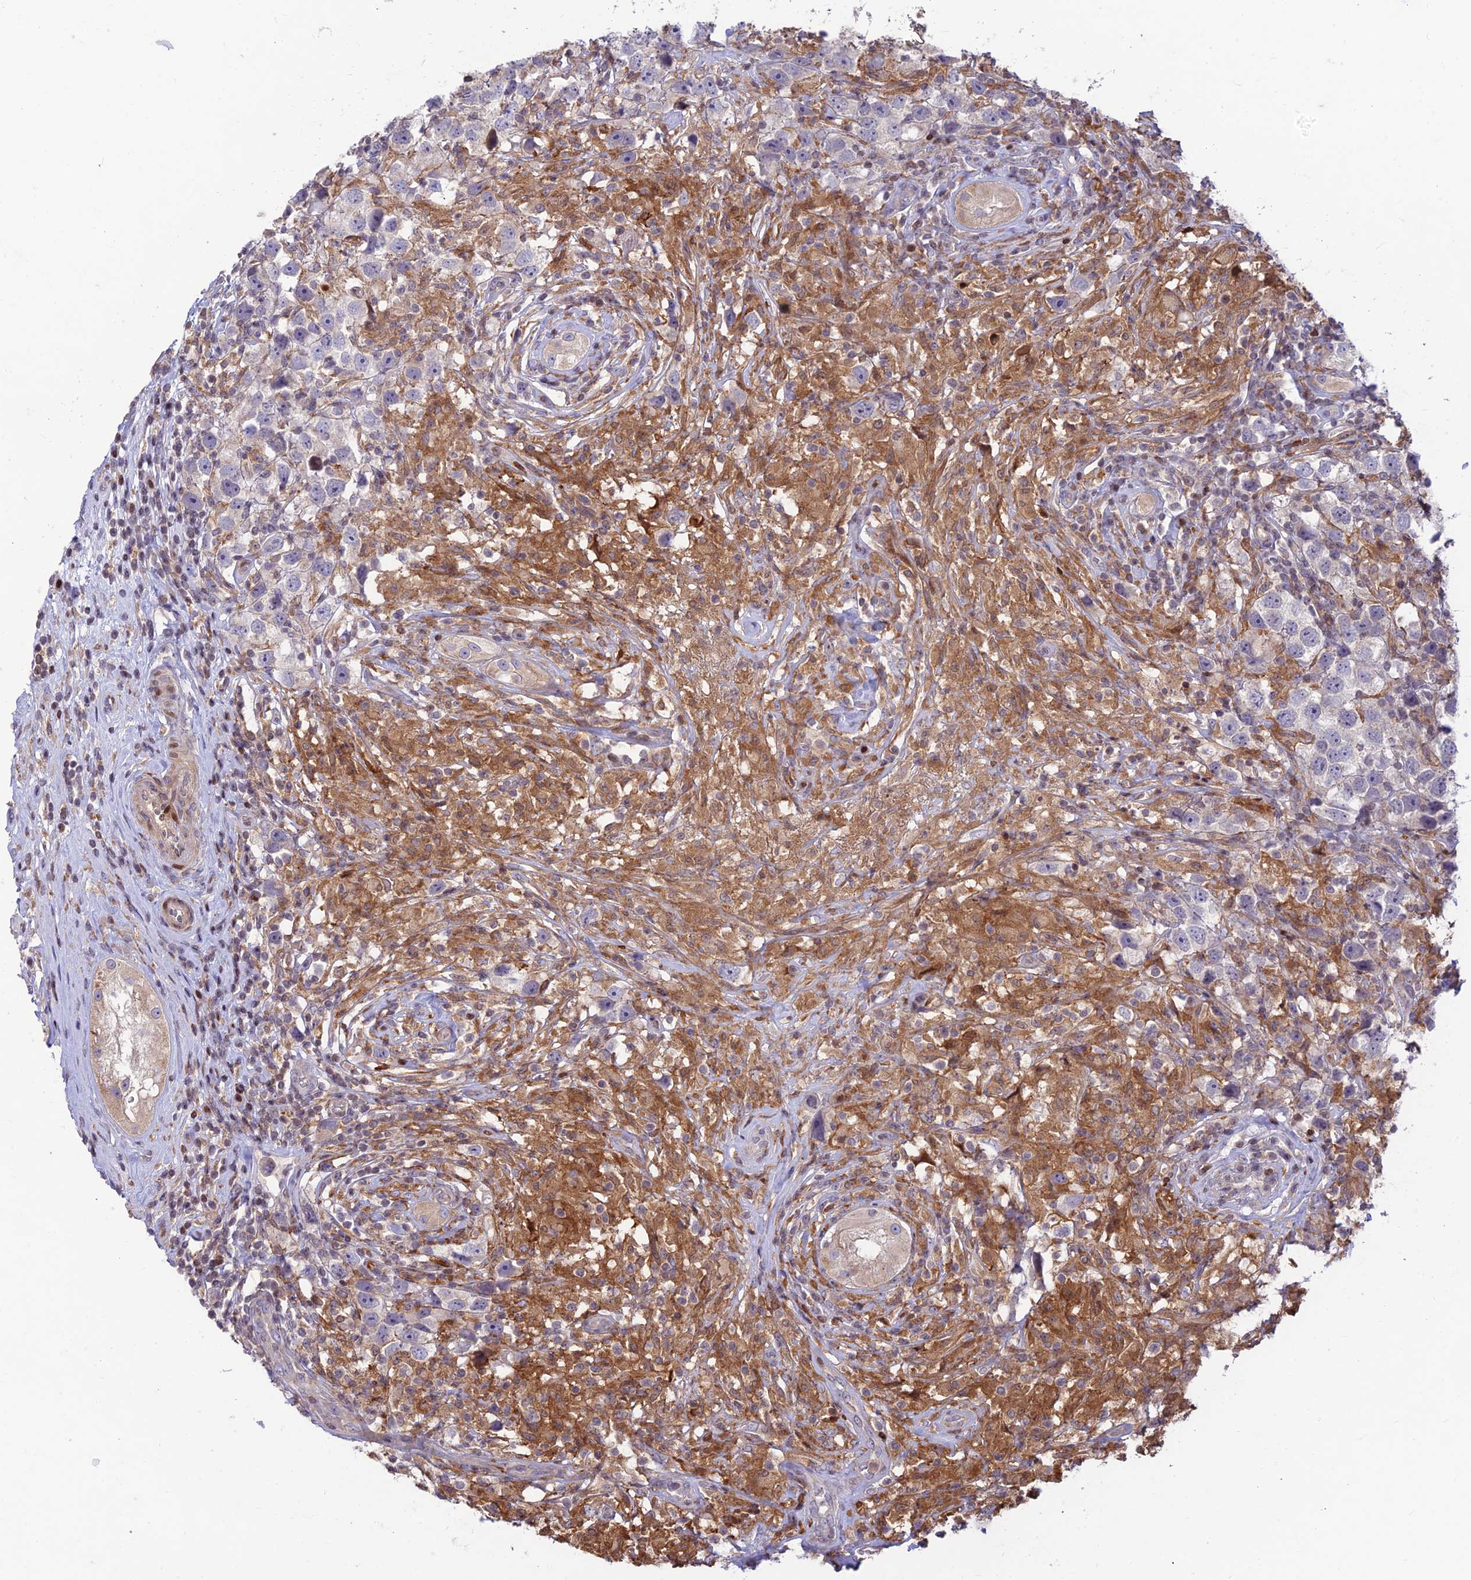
{"staining": {"intensity": "weak", "quantity": "<25%", "location": "cytoplasmic/membranous"}, "tissue": "testis cancer", "cell_type": "Tumor cells", "image_type": "cancer", "snomed": [{"axis": "morphology", "description": "Seminoma, NOS"}, {"axis": "topography", "description": "Testis"}], "caption": "Photomicrograph shows no protein positivity in tumor cells of testis cancer tissue.", "gene": "FAM186B", "patient": {"sex": "male", "age": 49}}